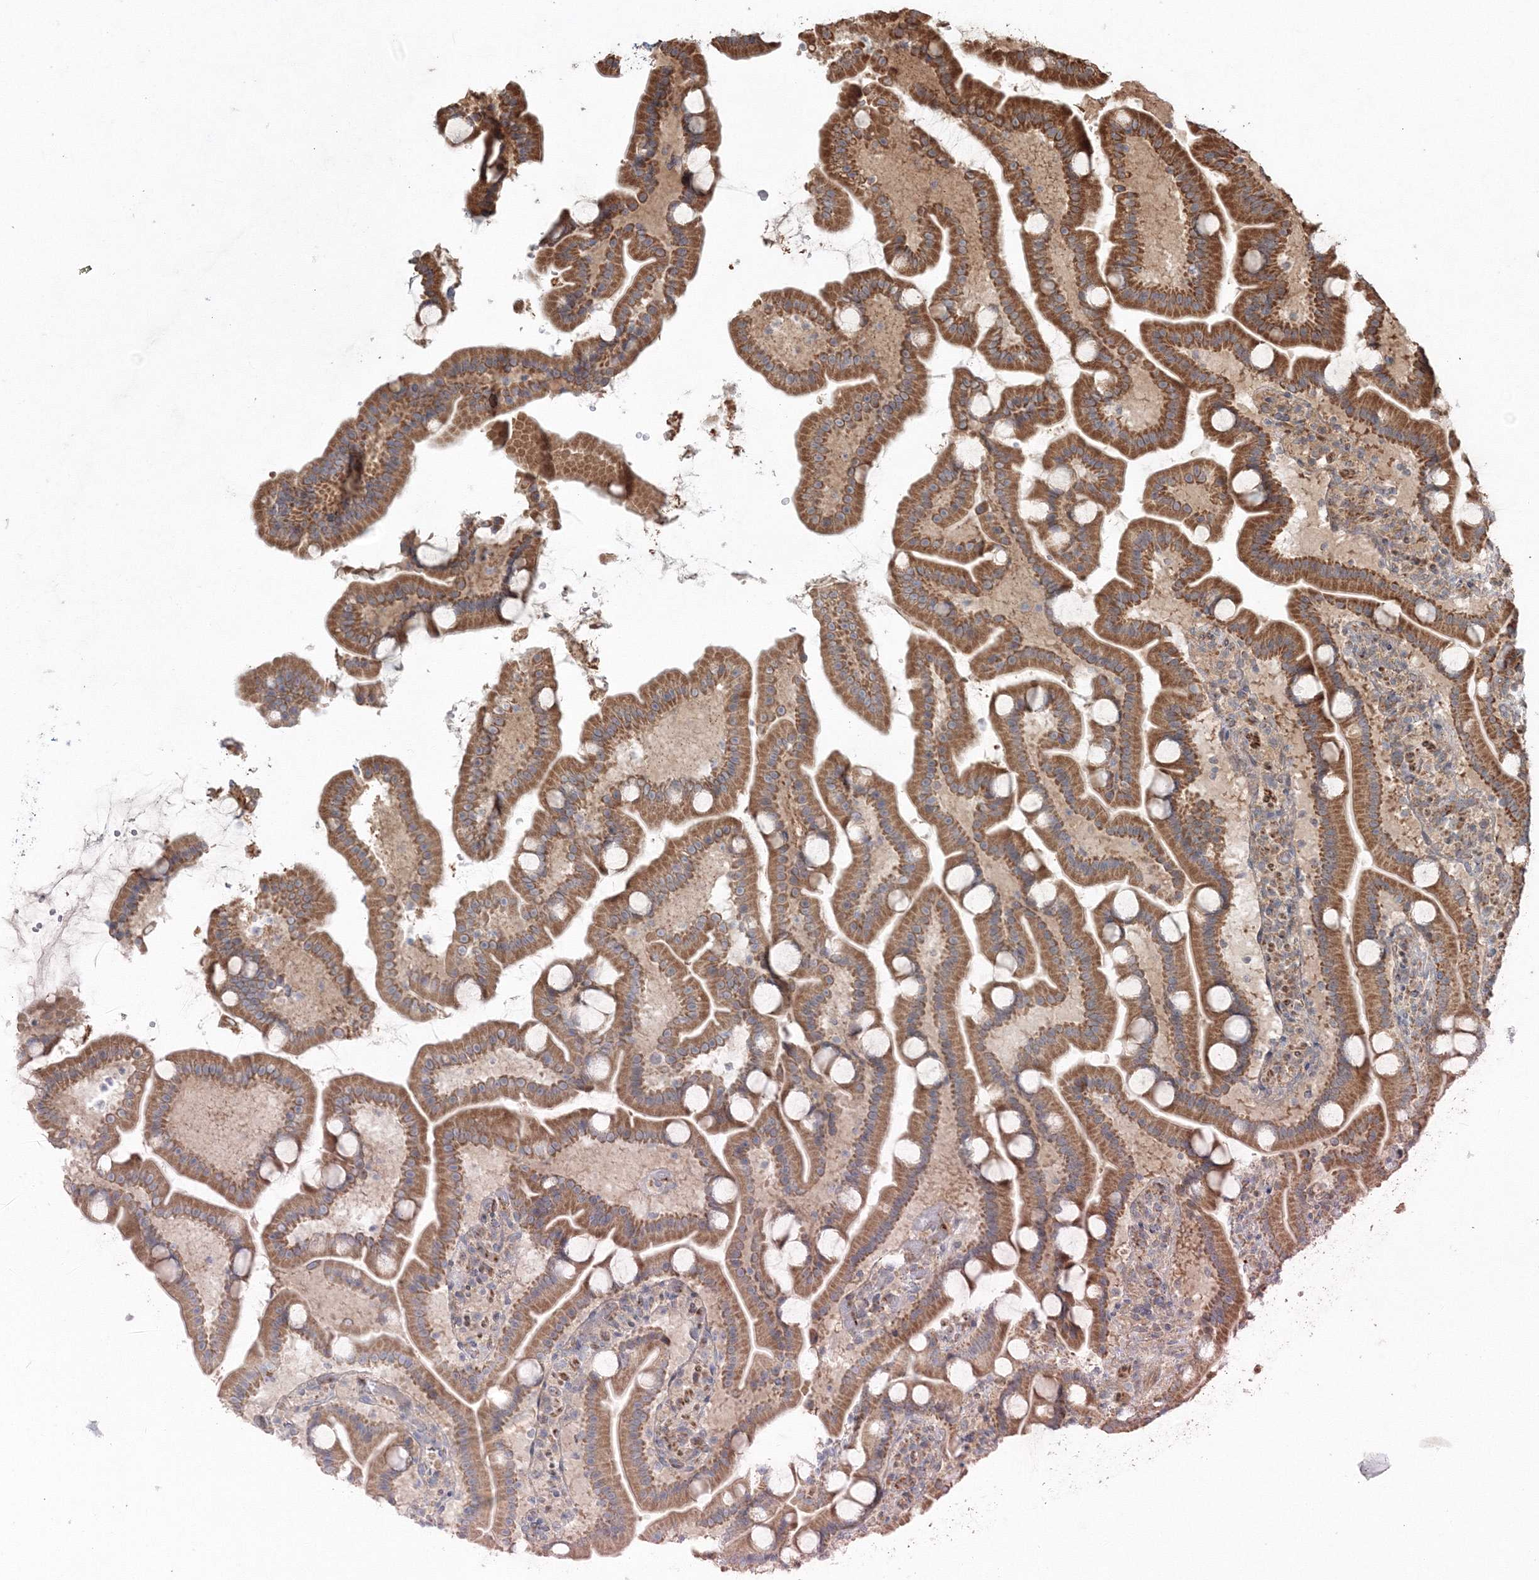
{"staining": {"intensity": "moderate", "quantity": ">75%", "location": "cytoplasmic/membranous"}, "tissue": "duodenum", "cell_type": "Glandular cells", "image_type": "normal", "snomed": [{"axis": "morphology", "description": "Normal tissue, NOS"}, {"axis": "topography", "description": "Duodenum"}], "caption": "The image demonstrates immunohistochemical staining of unremarkable duodenum. There is moderate cytoplasmic/membranous staining is appreciated in about >75% of glandular cells. The protein of interest is shown in brown color, while the nuclei are stained blue.", "gene": "ANAPC16", "patient": {"sex": "male", "age": 55}}